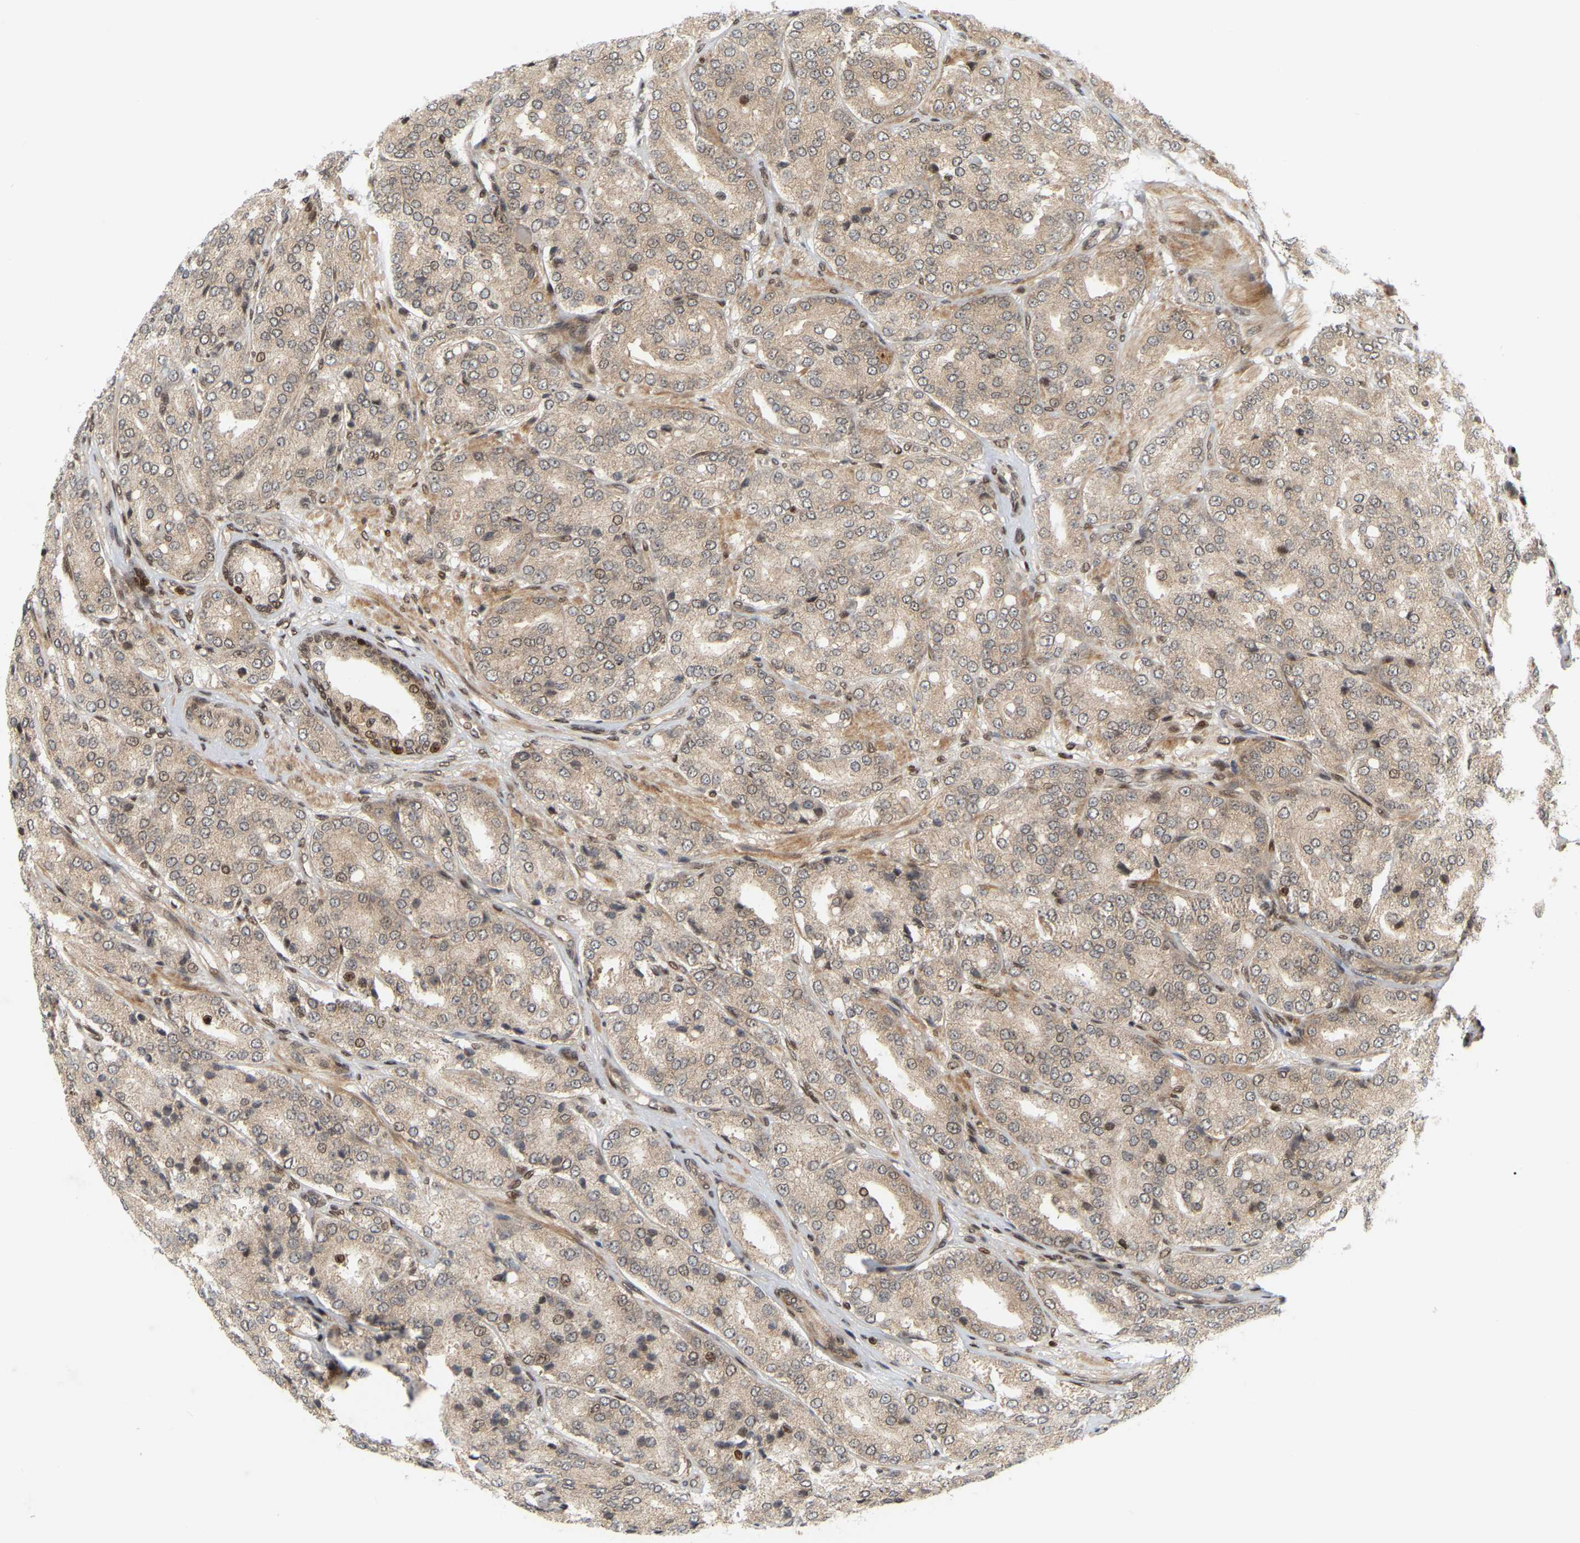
{"staining": {"intensity": "weak", "quantity": "25%-75%", "location": "cytoplasmic/membranous"}, "tissue": "prostate cancer", "cell_type": "Tumor cells", "image_type": "cancer", "snomed": [{"axis": "morphology", "description": "Adenocarcinoma, High grade"}, {"axis": "topography", "description": "Prostate"}], "caption": "Prostate high-grade adenocarcinoma was stained to show a protein in brown. There is low levels of weak cytoplasmic/membranous positivity in about 25%-75% of tumor cells.", "gene": "NFE2L2", "patient": {"sex": "male", "age": 65}}